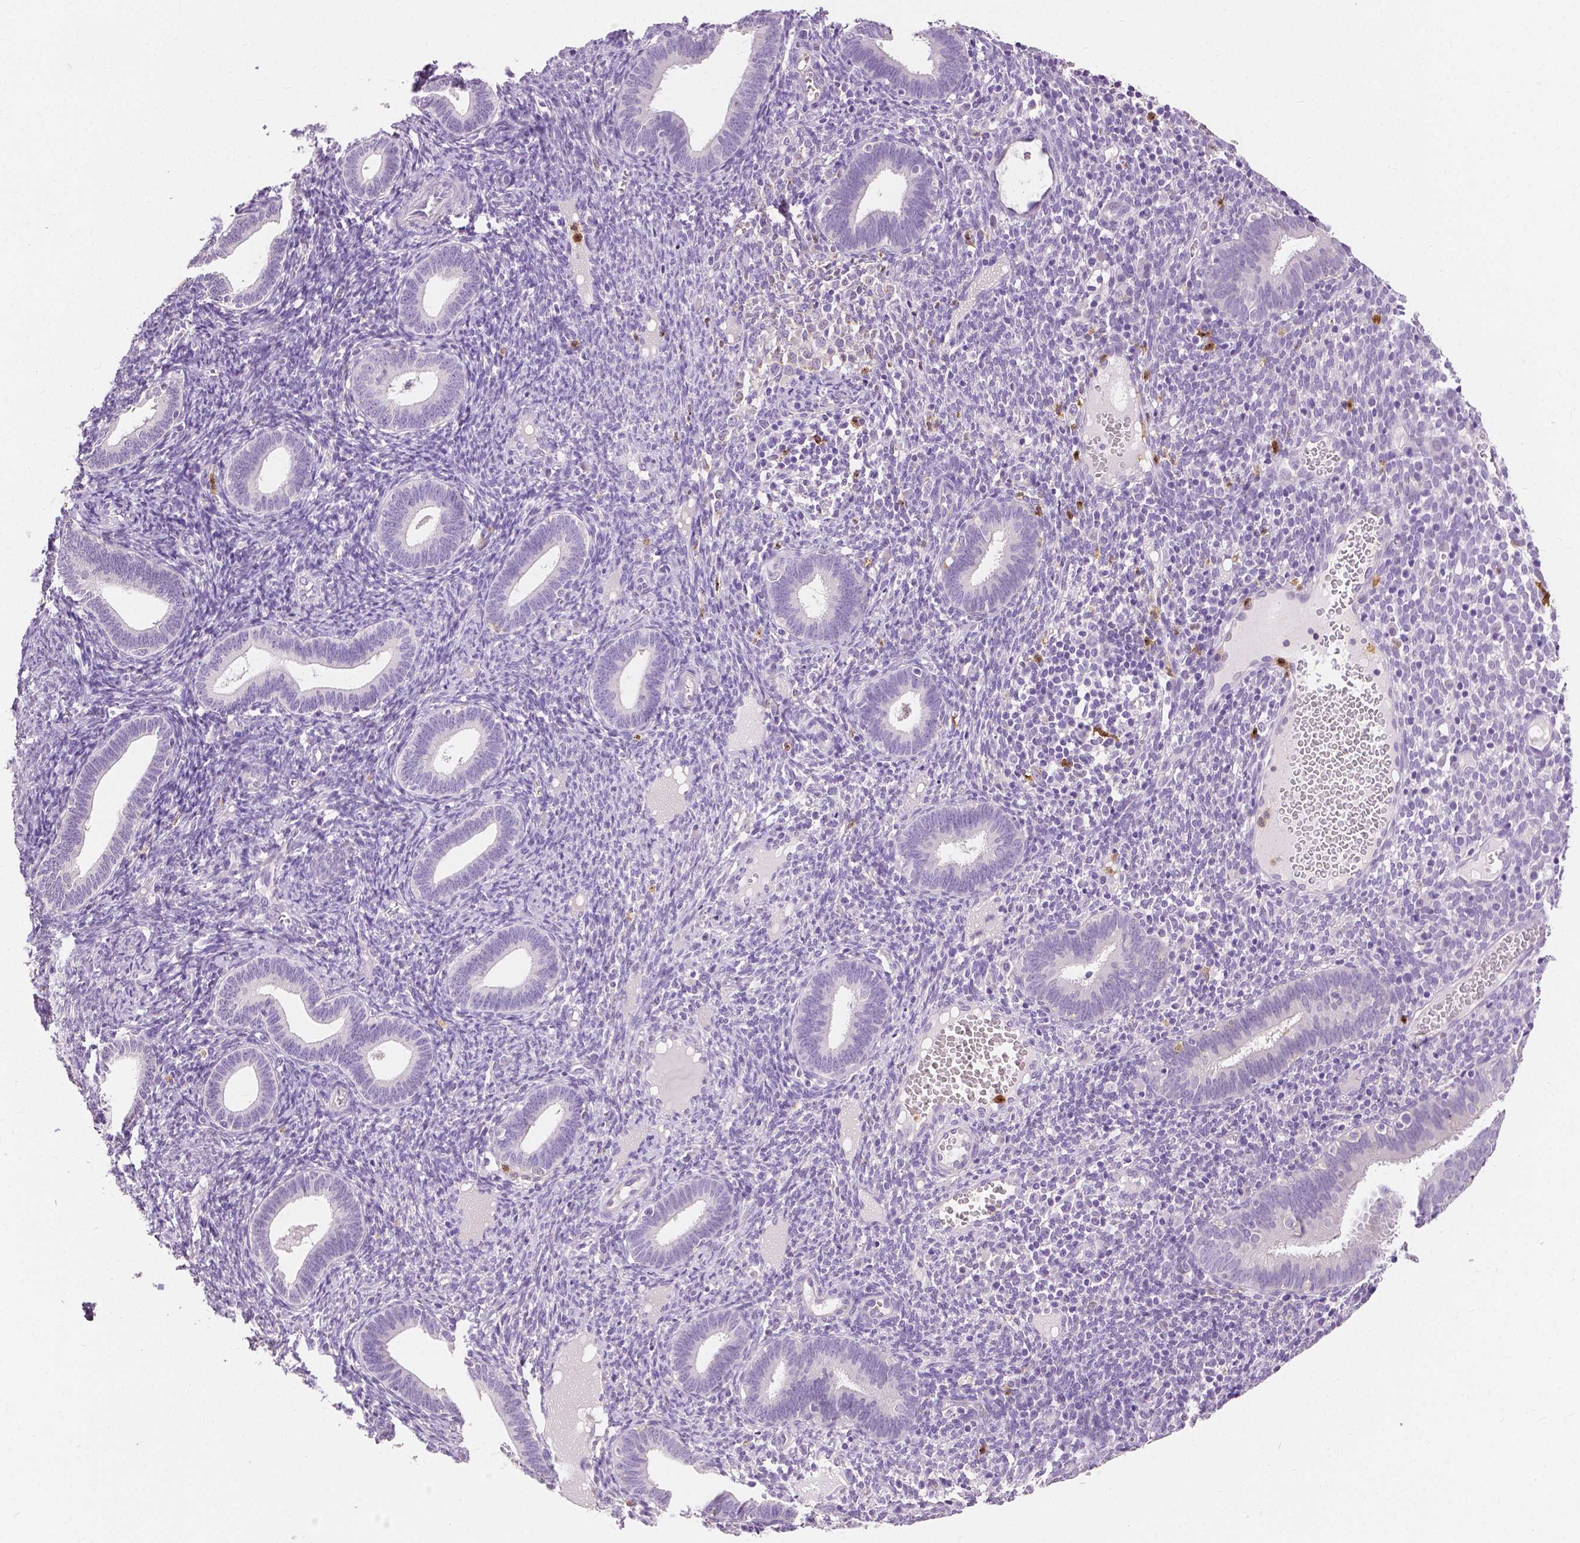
{"staining": {"intensity": "negative", "quantity": "none", "location": "none"}, "tissue": "endometrium", "cell_type": "Cells in endometrial stroma", "image_type": "normal", "snomed": [{"axis": "morphology", "description": "Normal tissue, NOS"}, {"axis": "topography", "description": "Endometrium"}], "caption": "This photomicrograph is of normal endometrium stained with immunohistochemistry (IHC) to label a protein in brown with the nuclei are counter-stained blue. There is no expression in cells in endometrial stroma.", "gene": "CXCR2", "patient": {"sex": "female", "age": 41}}